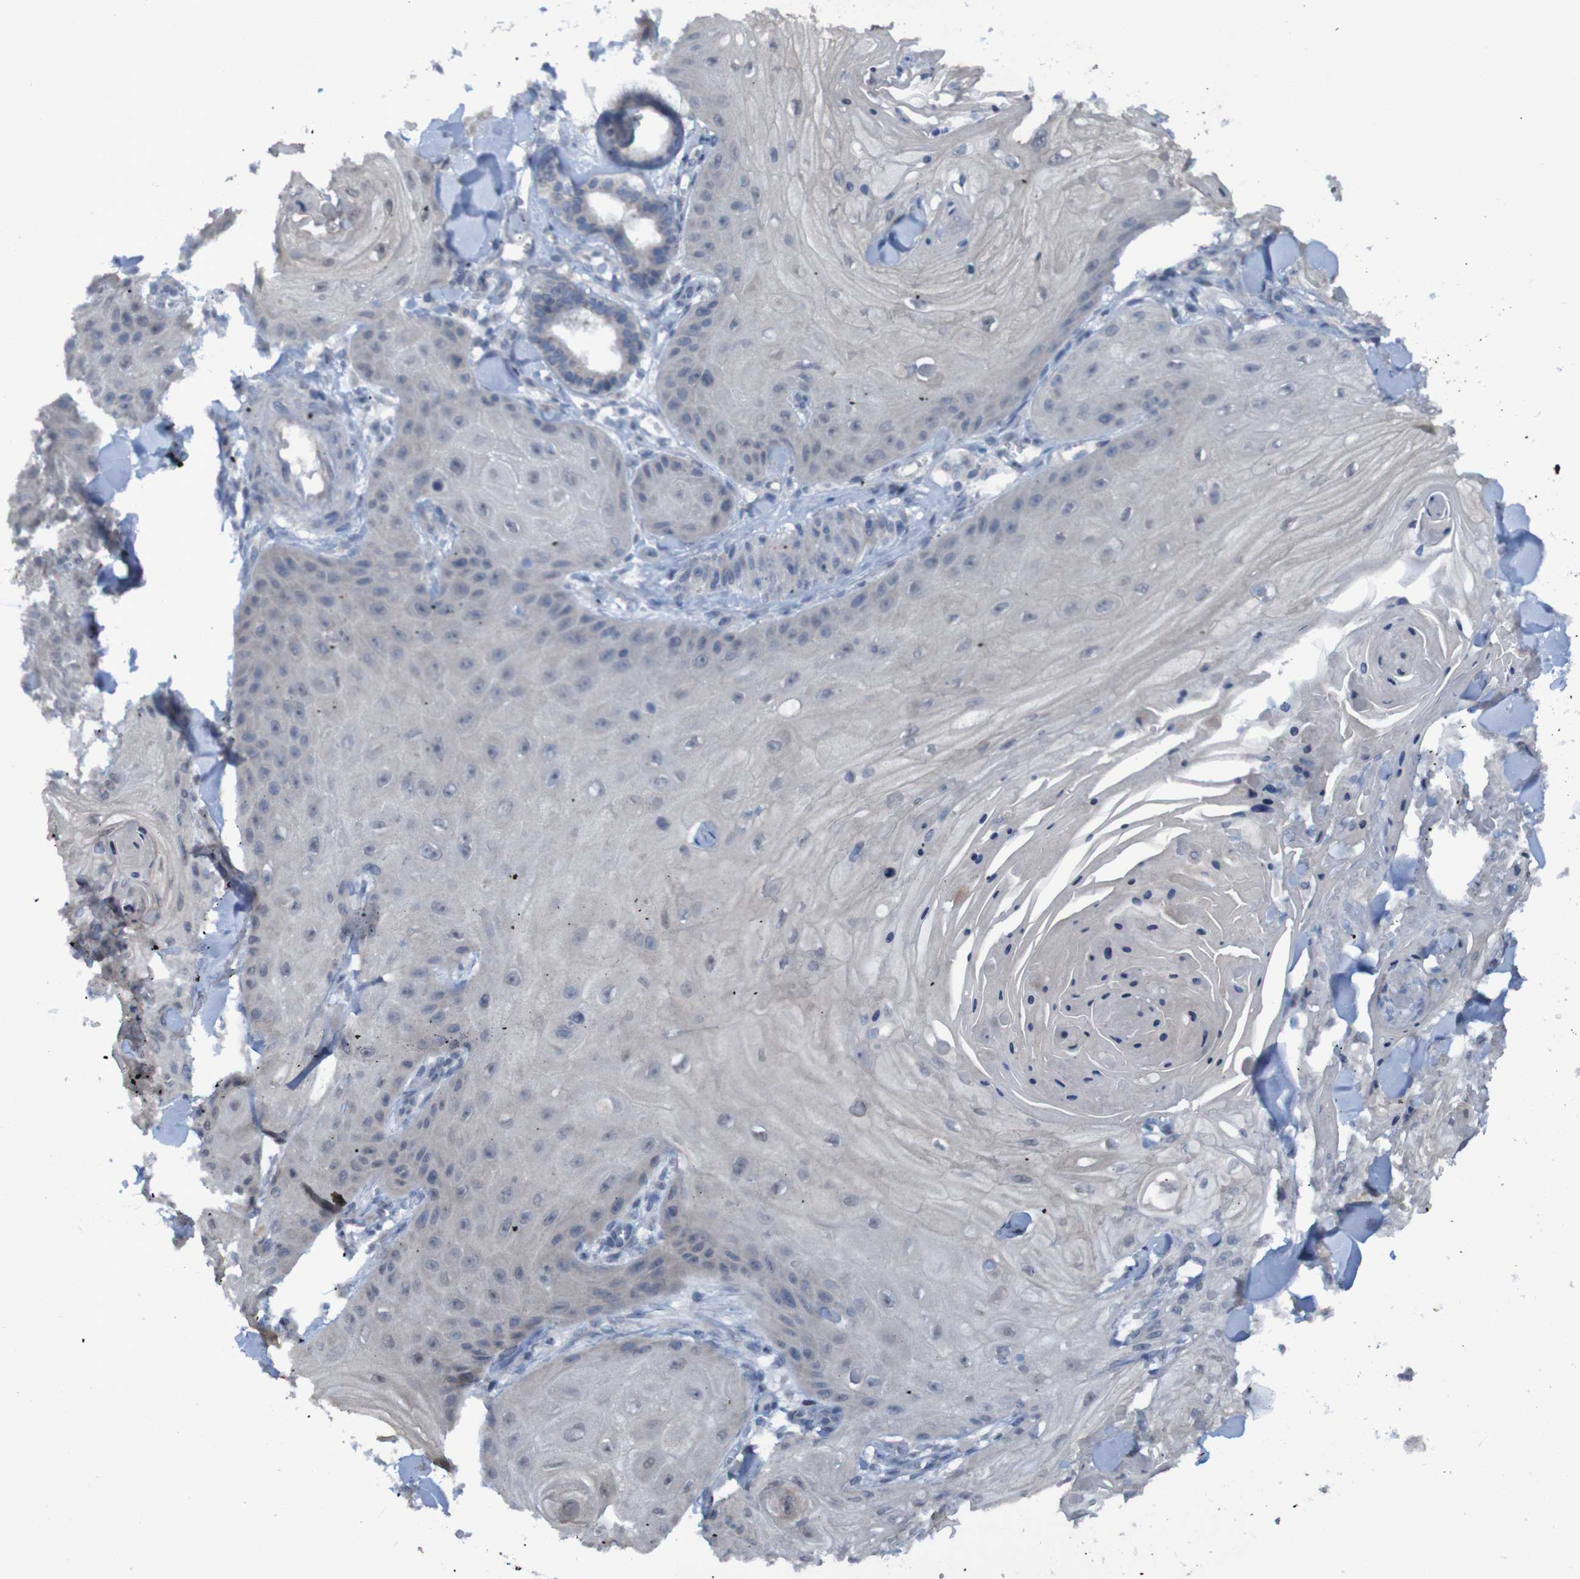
{"staining": {"intensity": "negative", "quantity": "none", "location": "none"}, "tissue": "skin cancer", "cell_type": "Tumor cells", "image_type": "cancer", "snomed": [{"axis": "morphology", "description": "Squamous cell carcinoma, NOS"}, {"axis": "topography", "description": "Skin"}], "caption": "Immunohistochemistry (IHC) of skin cancer demonstrates no expression in tumor cells.", "gene": "CLDN18", "patient": {"sex": "male", "age": 74}}